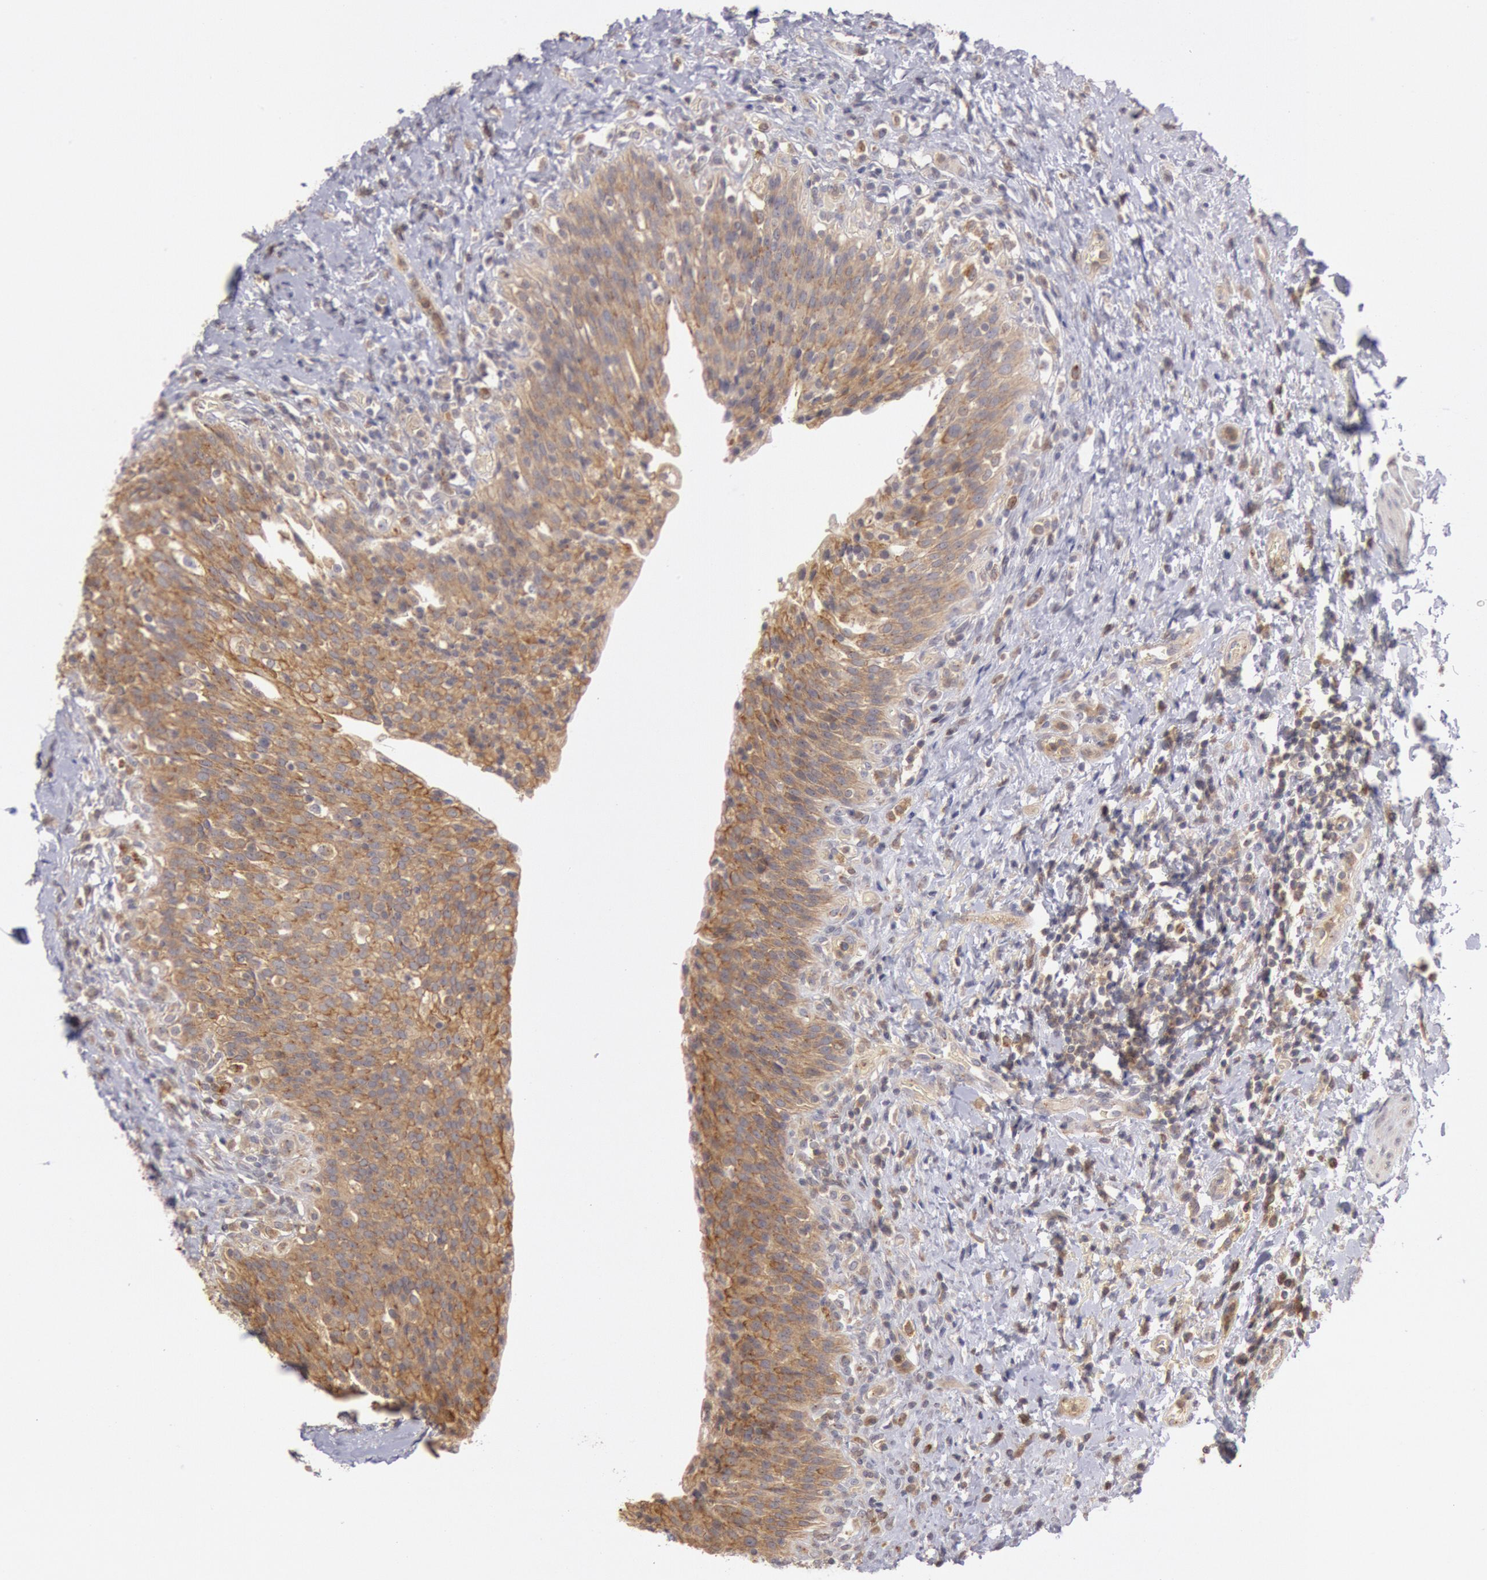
{"staining": {"intensity": "strong", "quantity": ">75%", "location": "cytoplasmic/membranous"}, "tissue": "urinary bladder", "cell_type": "Urothelial cells", "image_type": "normal", "snomed": [{"axis": "morphology", "description": "Normal tissue, NOS"}, {"axis": "topography", "description": "Urinary bladder"}], "caption": "Brown immunohistochemical staining in normal urinary bladder shows strong cytoplasmic/membranous staining in about >75% of urothelial cells. The protein of interest is stained brown, and the nuclei are stained in blue (DAB (3,3'-diaminobenzidine) IHC with brightfield microscopy, high magnification).", "gene": "PLA2G6", "patient": {"sex": "male", "age": 51}}